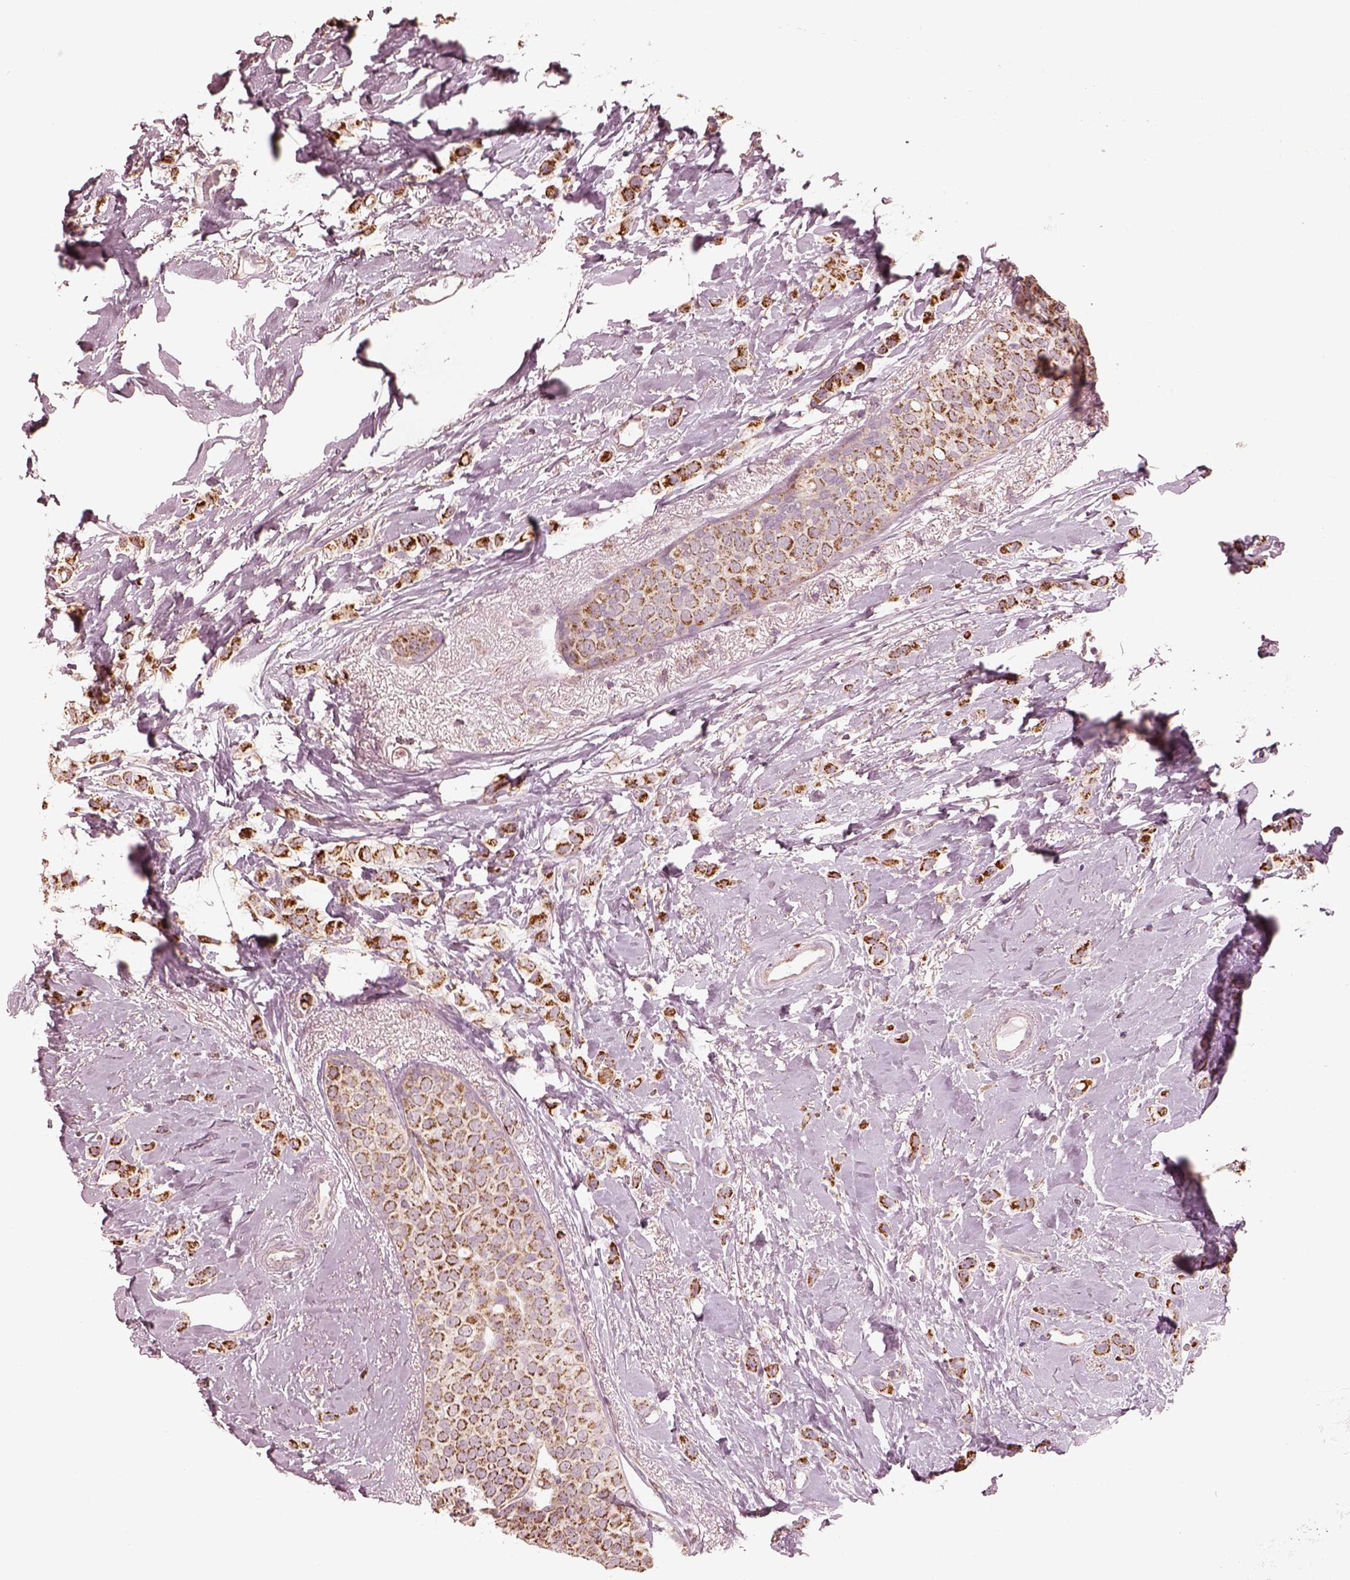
{"staining": {"intensity": "strong", "quantity": ">75%", "location": "cytoplasmic/membranous"}, "tissue": "breast cancer", "cell_type": "Tumor cells", "image_type": "cancer", "snomed": [{"axis": "morphology", "description": "Lobular carcinoma"}, {"axis": "topography", "description": "Breast"}], "caption": "Strong cytoplasmic/membranous protein staining is identified in about >75% of tumor cells in breast cancer.", "gene": "ENTPD6", "patient": {"sex": "female", "age": 66}}